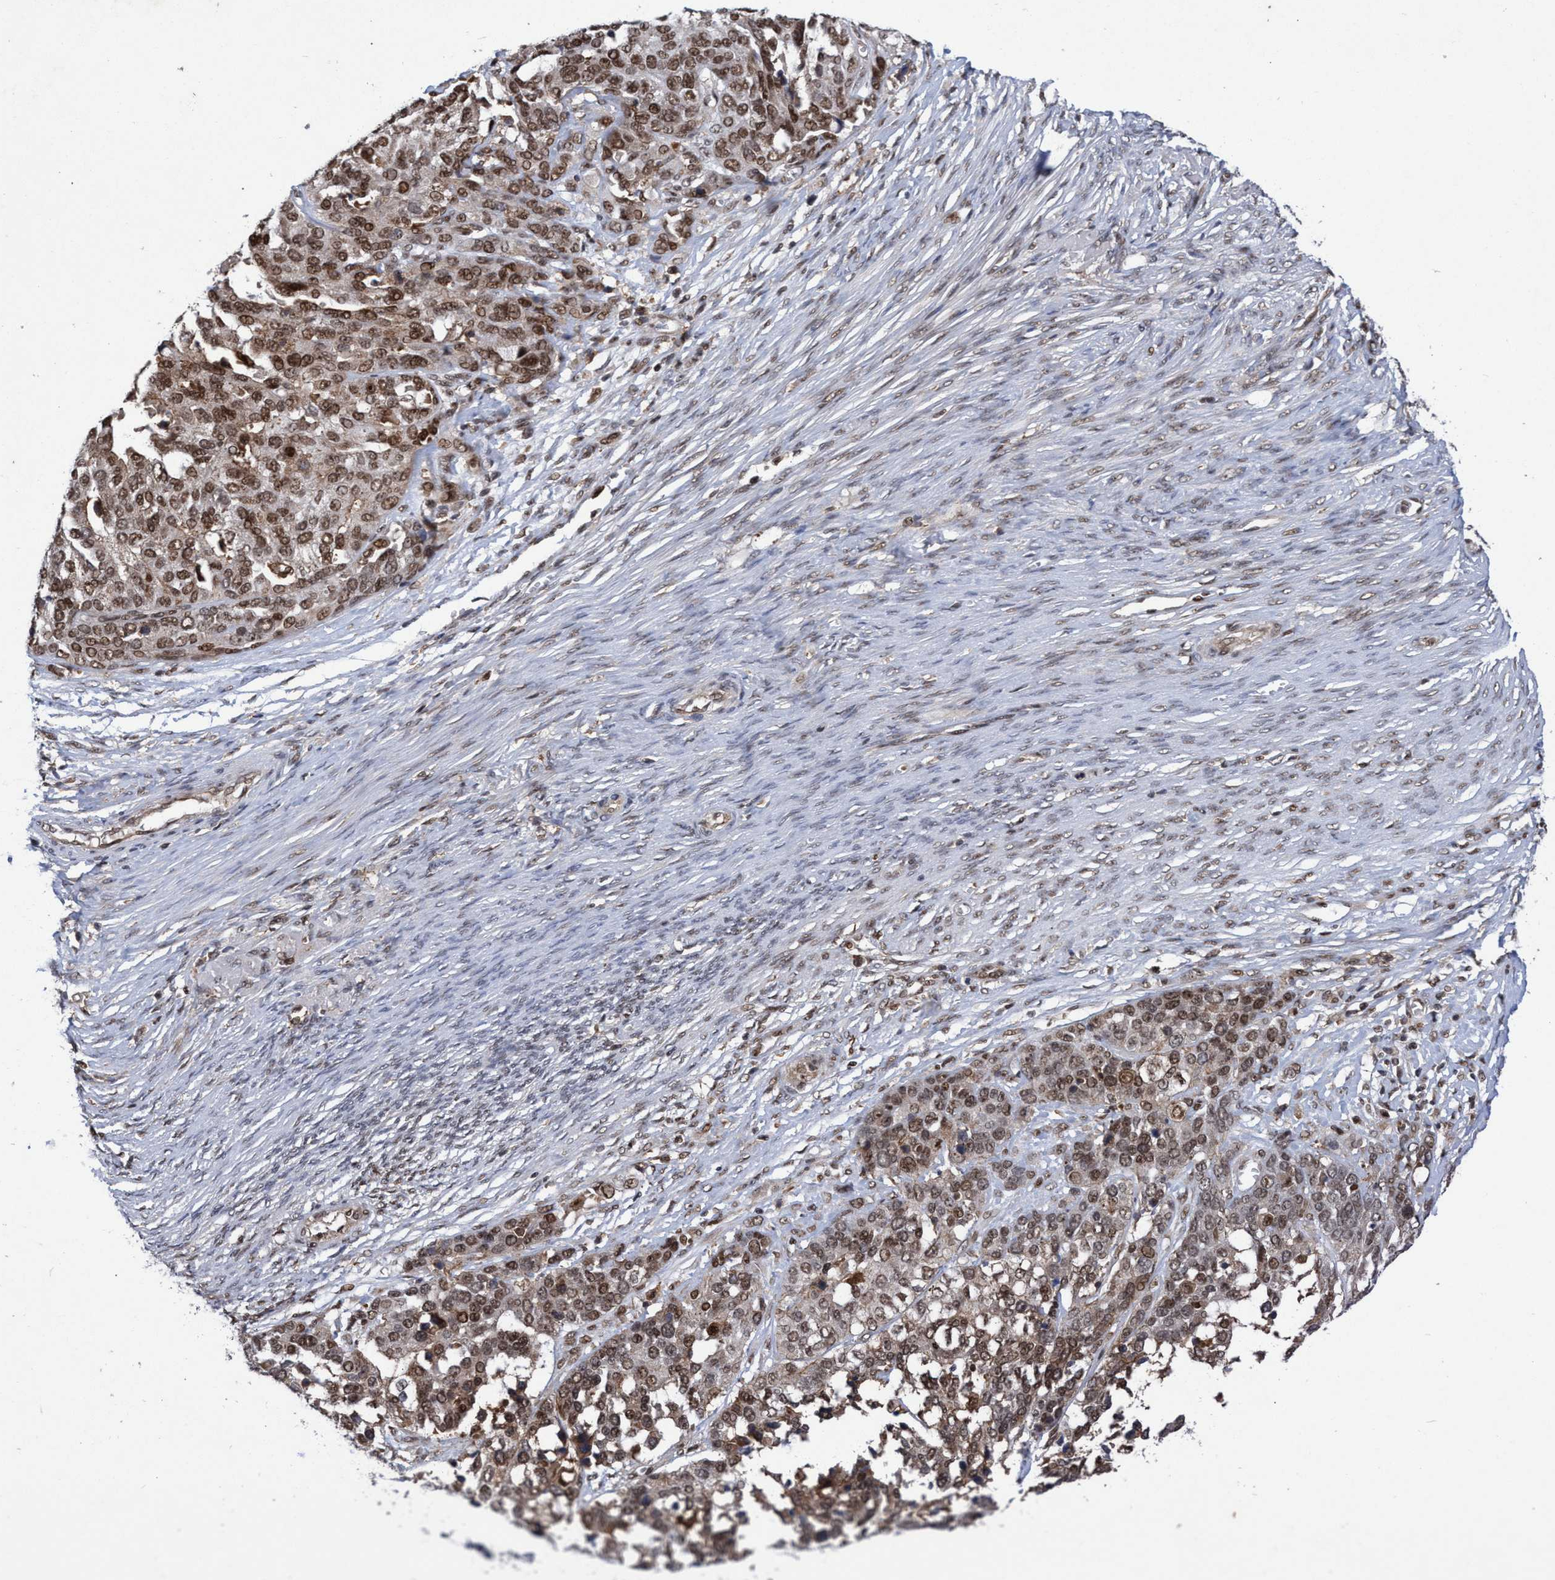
{"staining": {"intensity": "weak", "quantity": ">75%", "location": "cytoplasmic/membranous,nuclear"}, "tissue": "ovarian cancer", "cell_type": "Tumor cells", "image_type": "cancer", "snomed": [{"axis": "morphology", "description": "Cystadenocarcinoma, serous, NOS"}, {"axis": "topography", "description": "Ovary"}], "caption": "DAB immunohistochemical staining of ovarian serous cystadenocarcinoma shows weak cytoplasmic/membranous and nuclear protein expression in about >75% of tumor cells.", "gene": "GTF2F1", "patient": {"sex": "female", "age": 44}}